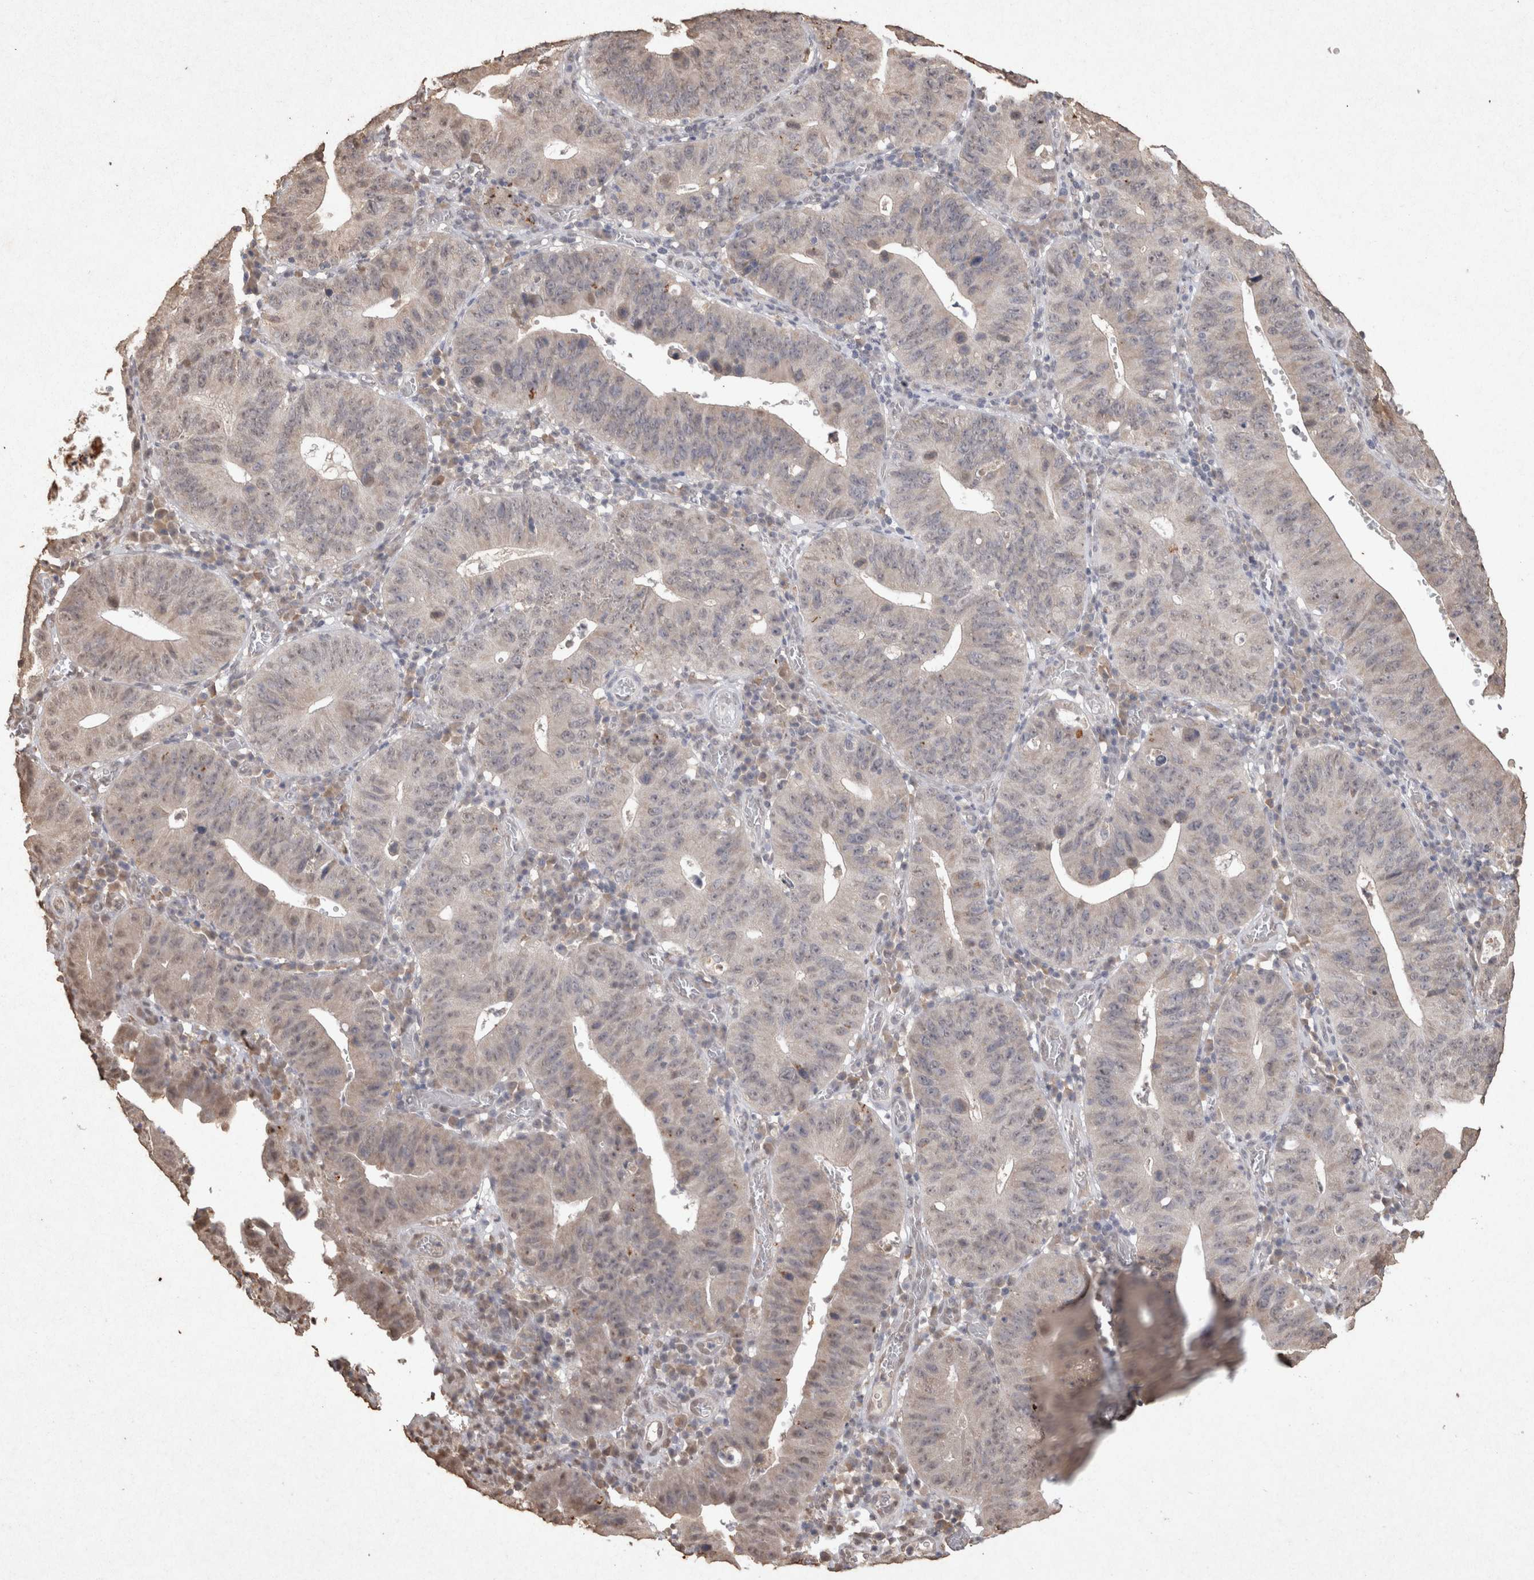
{"staining": {"intensity": "weak", "quantity": "<25%", "location": "nuclear"}, "tissue": "stomach cancer", "cell_type": "Tumor cells", "image_type": "cancer", "snomed": [{"axis": "morphology", "description": "Adenocarcinoma, NOS"}, {"axis": "topography", "description": "Stomach"}], "caption": "DAB (3,3'-diaminobenzidine) immunohistochemical staining of stomach adenocarcinoma shows no significant positivity in tumor cells.", "gene": "MLX", "patient": {"sex": "male", "age": 59}}